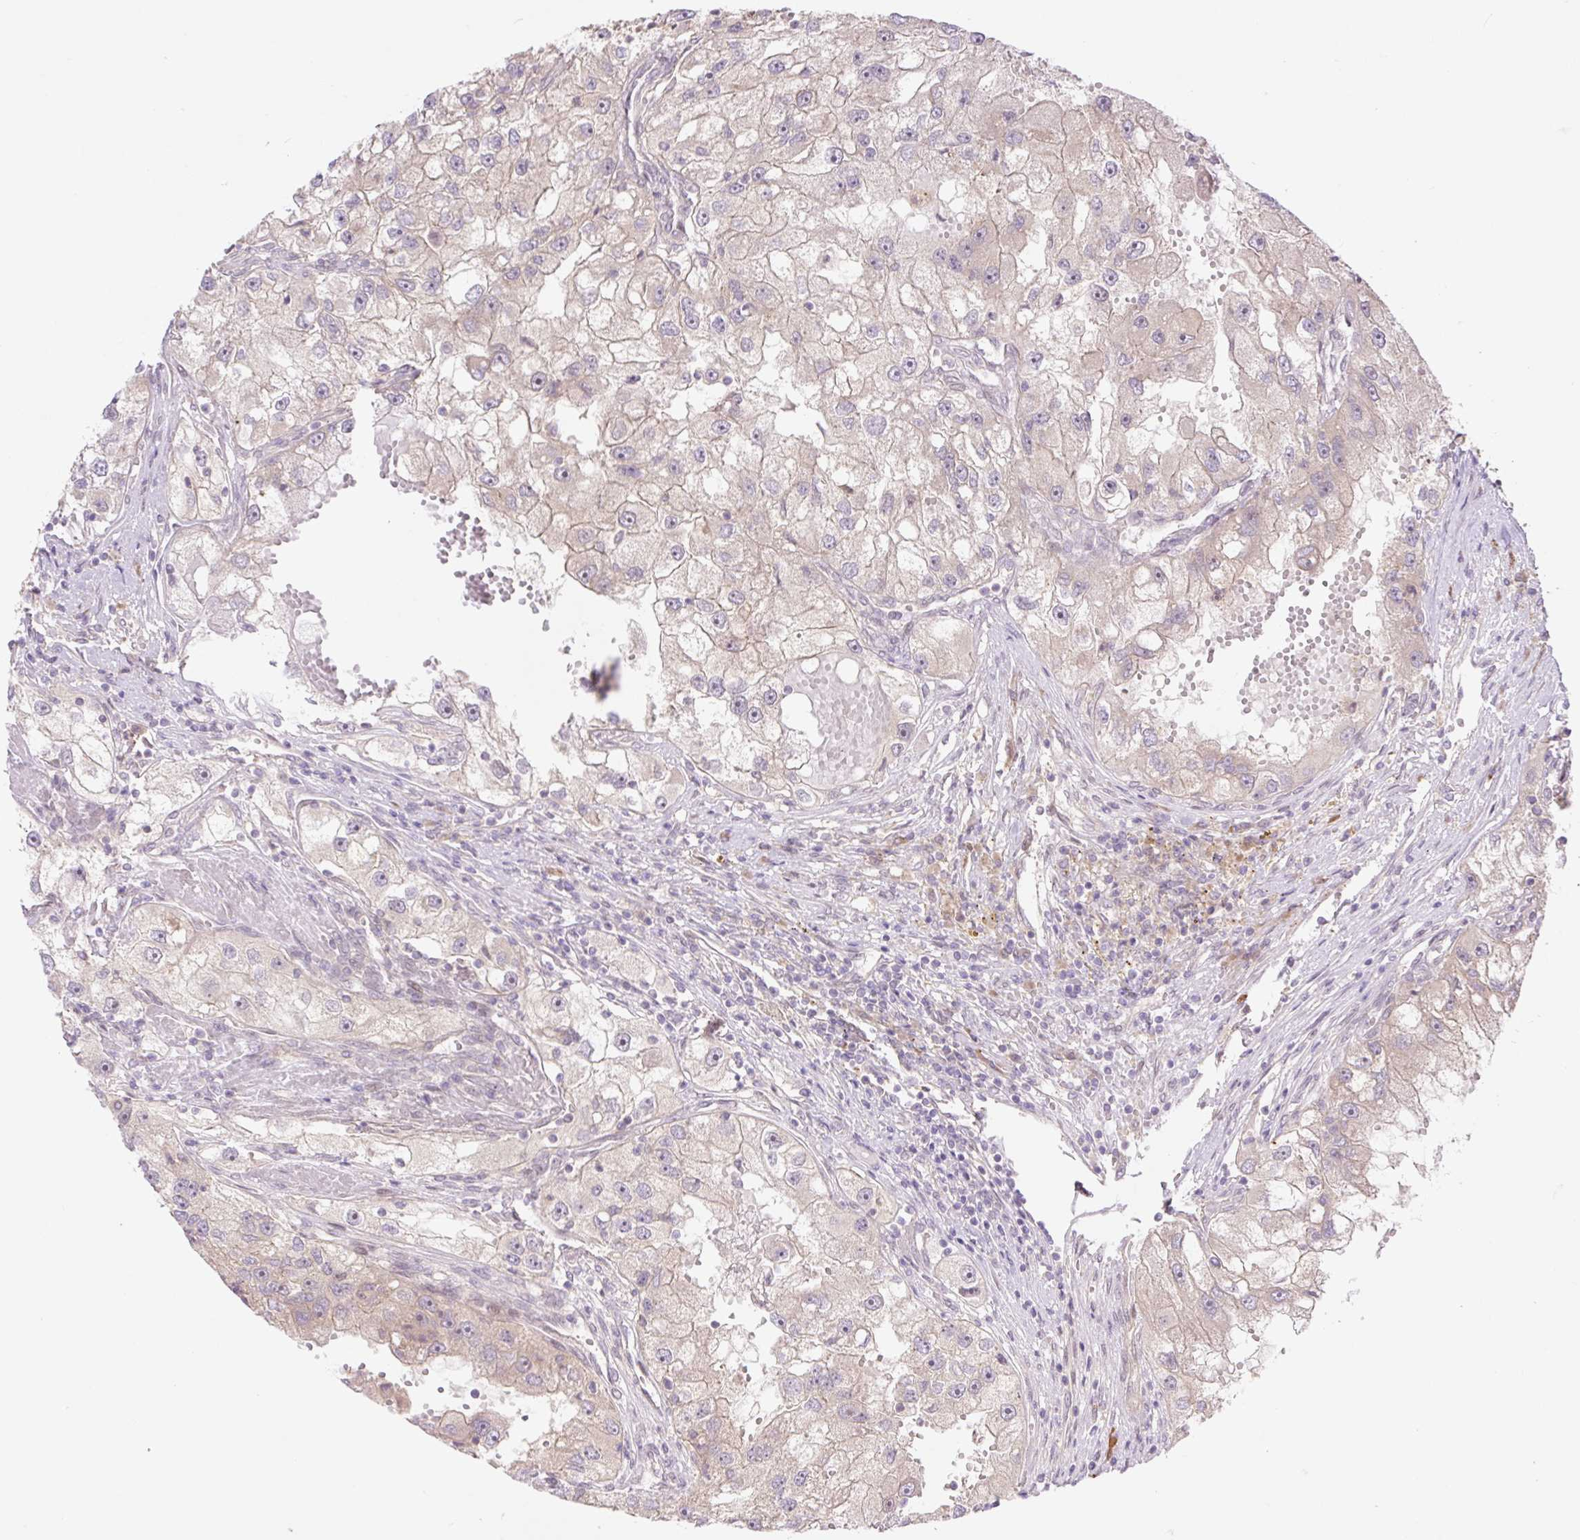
{"staining": {"intensity": "negative", "quantity": "none", "location": "none"}, "tissue": "renal cancer", "cell_type": "Tumor cells", "image_type": "cancer", "snomed": [{"axis": "morphology", "description": "Adenocarcinoma, NOS"}, {"axis": "topography", "description": "Kidney"}], "caption": "High magnification brightfield microscopy of renal cancer stained with DAB (brown) and counterstained with hematoxylin (blue): tumor cells show no significant expression.", "gene": "VPS25", "patient": {"sex": "male", "age": 63}}